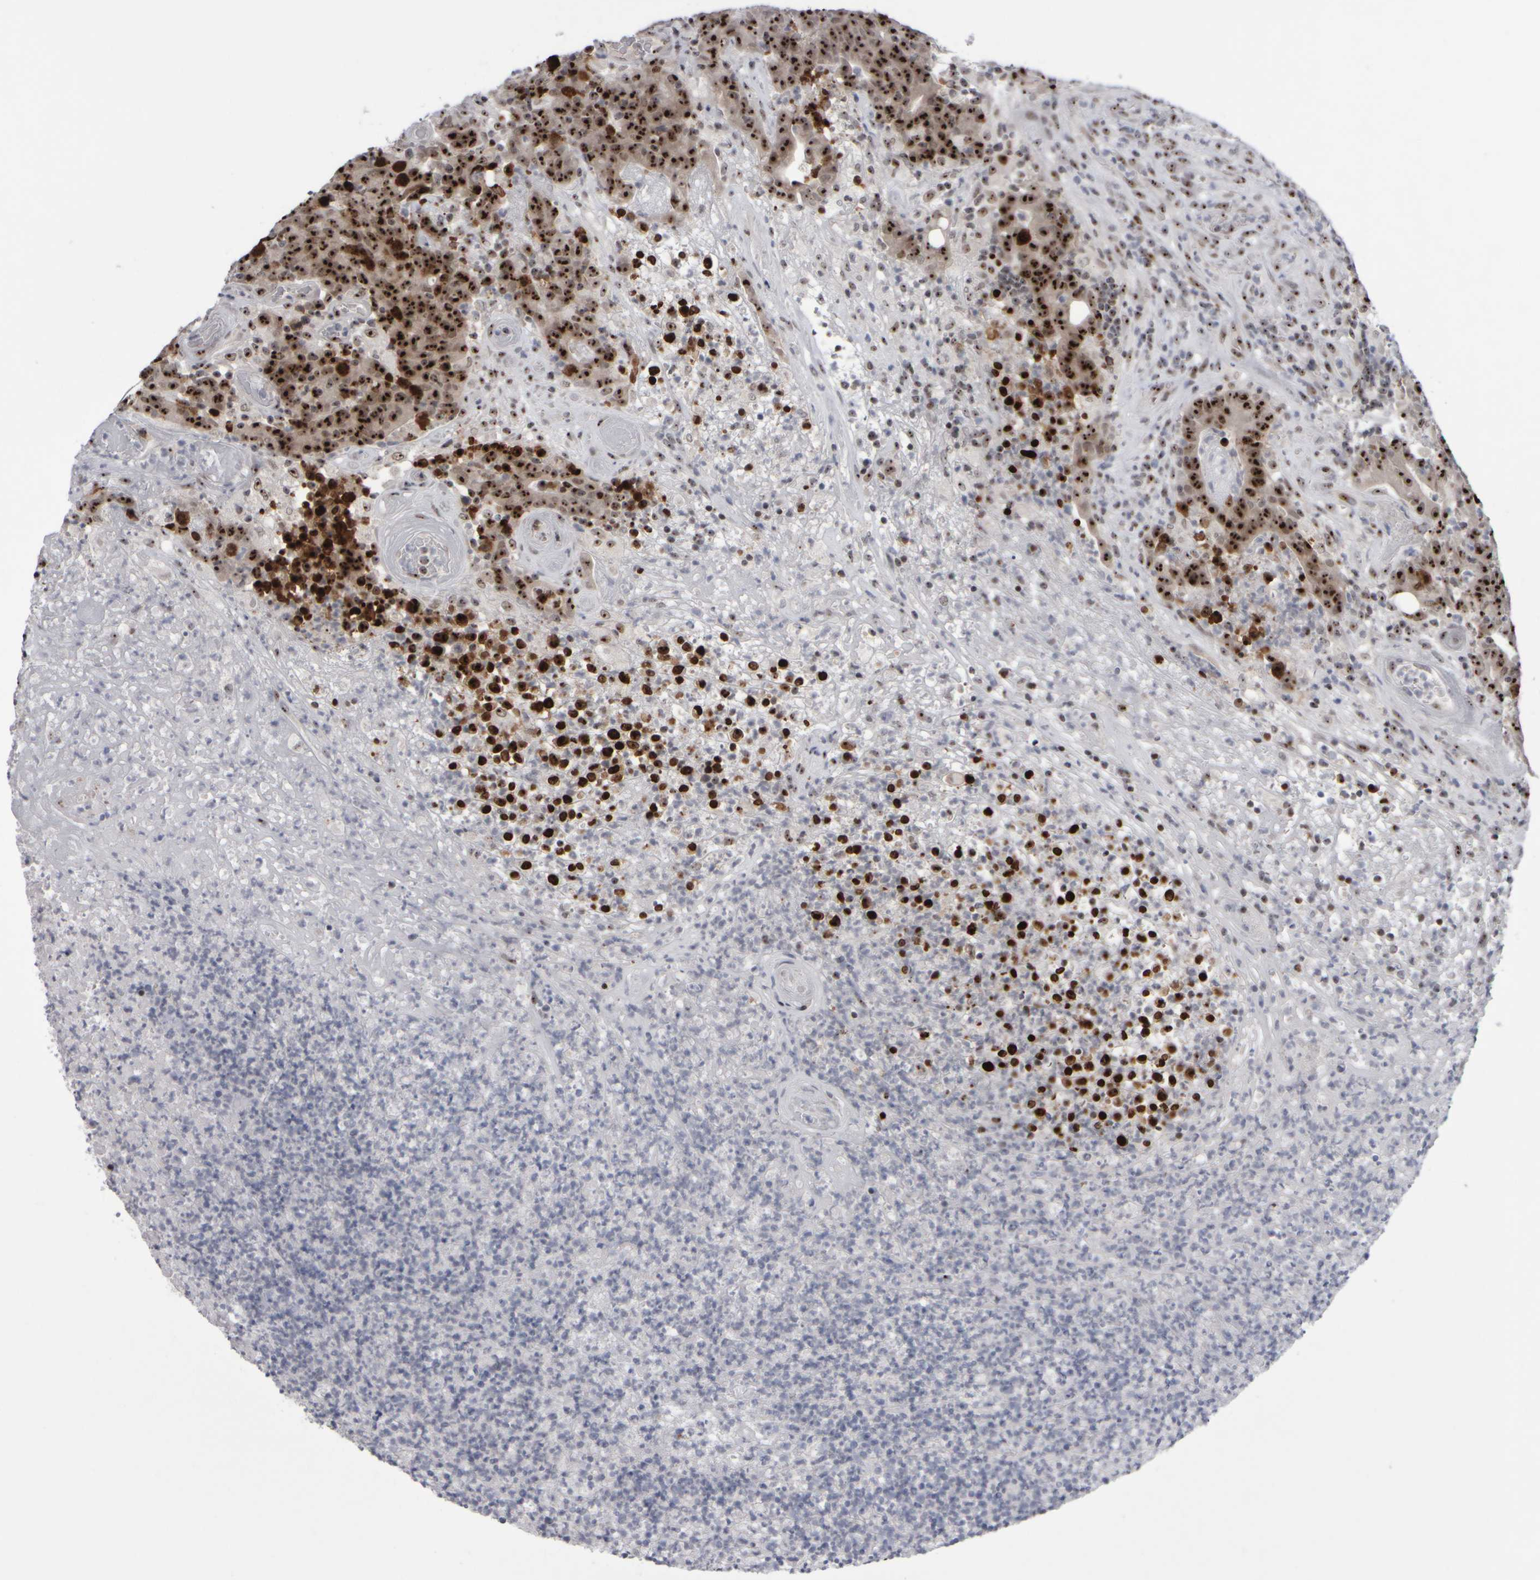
{"staining": {"intensity": "strong", "quantity": ">75%", "location": "nuclear"}, "tissue": "colorectal cancer", "cell_type": "Tumor cells", "image_type": "cancer", "snomed": [{"axis": "morphology", "description": "Normal tissue, NOS"}, {"axis": "morphology", "description": "Adenocarcinoma, NOS"}, {"axis": "topography", "description": "Colon"}], "caption": "Approximately >75% of tumor cells in adenocarcinoma (colorectal) show strong nuclear protein staining as visualized by brown immunohistochemical staining.", "gene": "SURF6", "patient": {"sex": "female", "age": 75}}